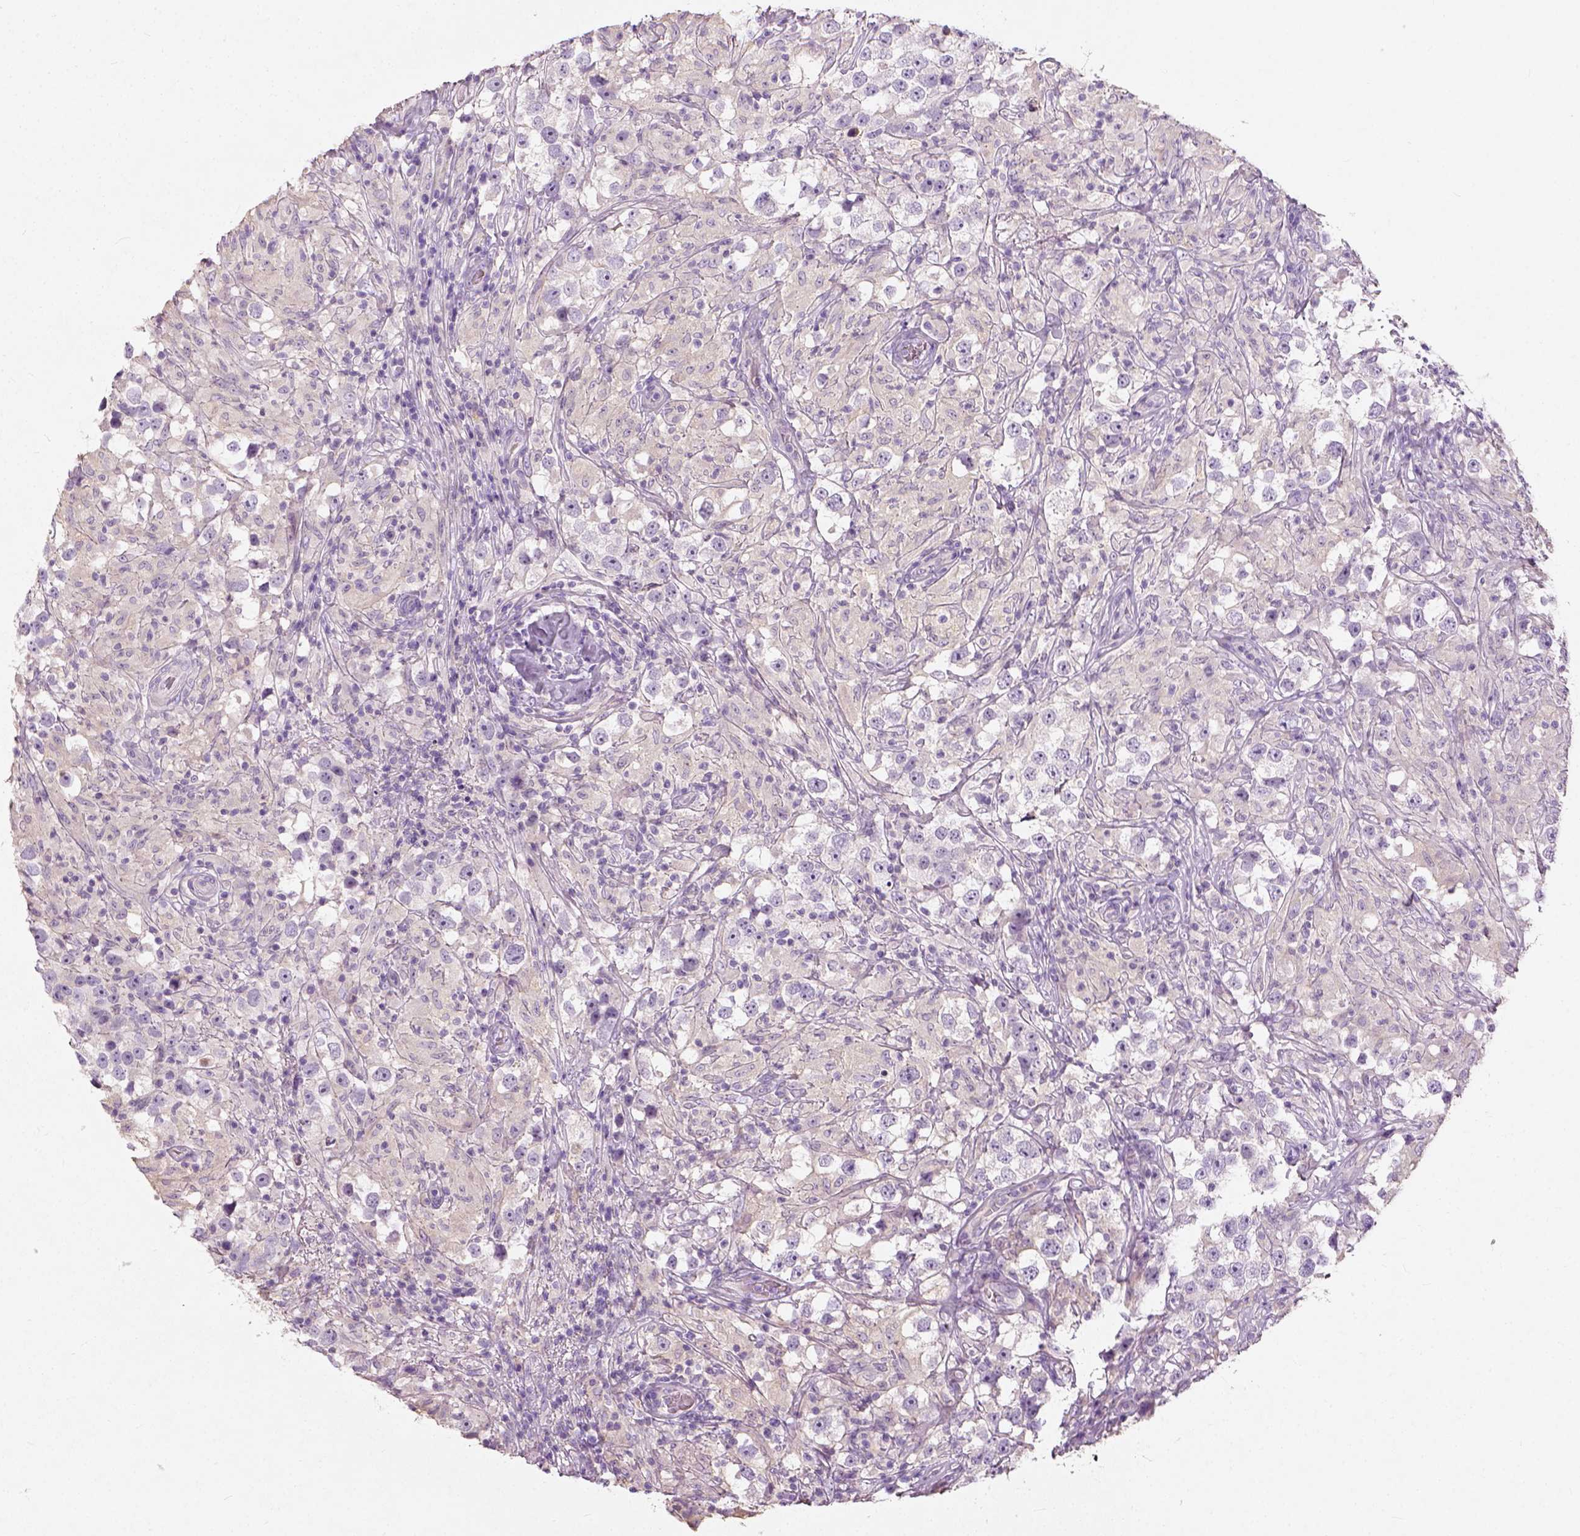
{"staining": {"intensity": "negative", "quantity": "none", "location": "none"}, "tissue": "testis cancer", "cell_type": "Tumor cells", "image_type": "cancer", "snomed": [{"axis": "morphology", "description": "Seminoma, NOS"}, {"axis": "topography", "description": "Testis"}], "caption": "Tumor cells are negative for brown protein staining in testis cancer. The staining was performed using DAB to visualize the protein expression in brown, while the nuclei were stained in blue with hematoxylin (Magnification: 20x).", "gene": "DHCR24", "patient": {"sex": "male", "age": 46}}